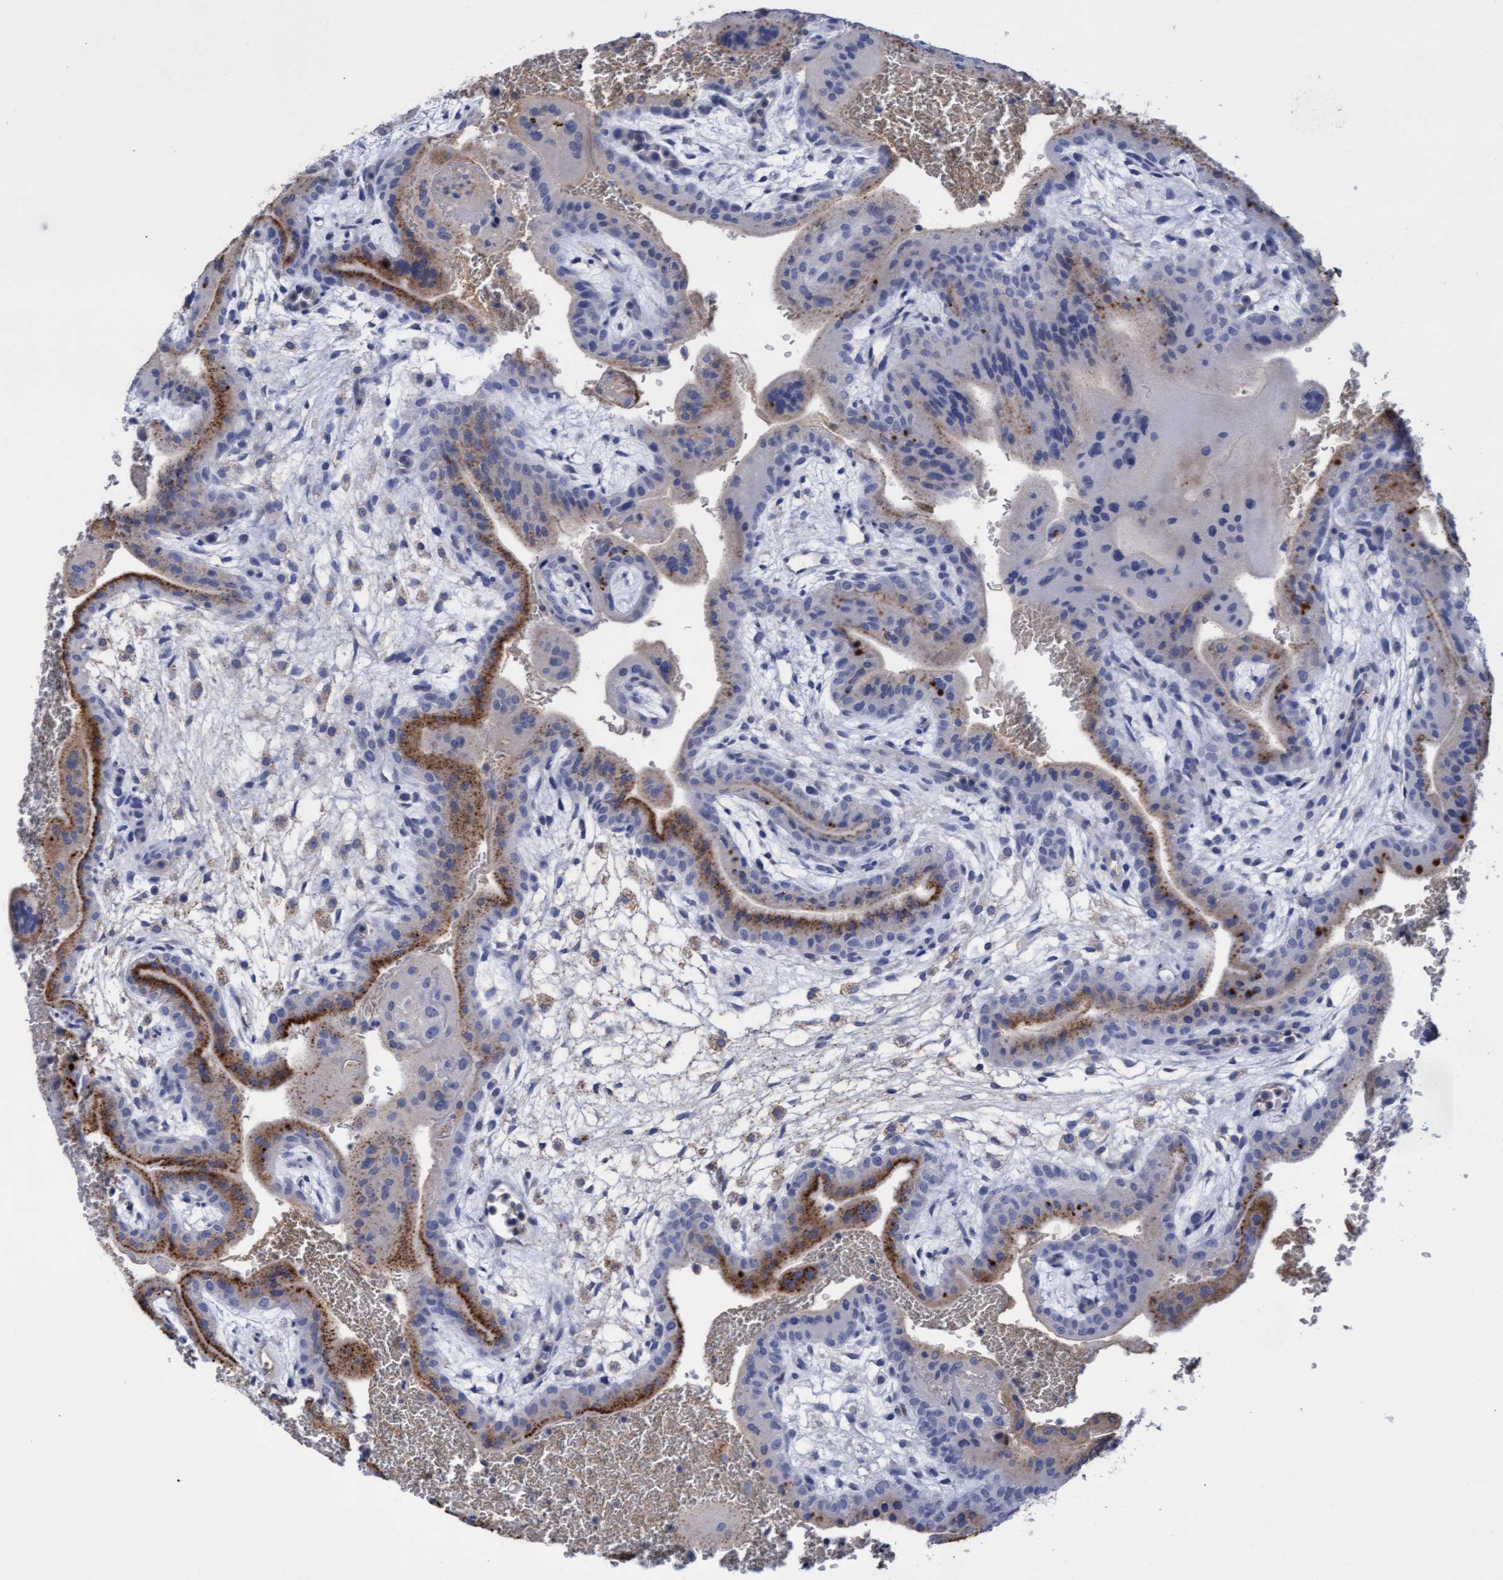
{"staining": {"intensity": "negative", "quantity": "none", "location": "none"}, "tissue": "placenta", "cell_type": "Decidual cells", "image_type": "normal", "snomed": [{"axis": "morphology", "description": "Normal tissue, NOS"}, {"axis": "topography", "description": "Placenta"}], "caption": "The immunohistochemistry (IHC) image has no significant staining in decidual cells of placenta.", "gene": "GPR39", "patient": {"sex": "female", "age": 35}}